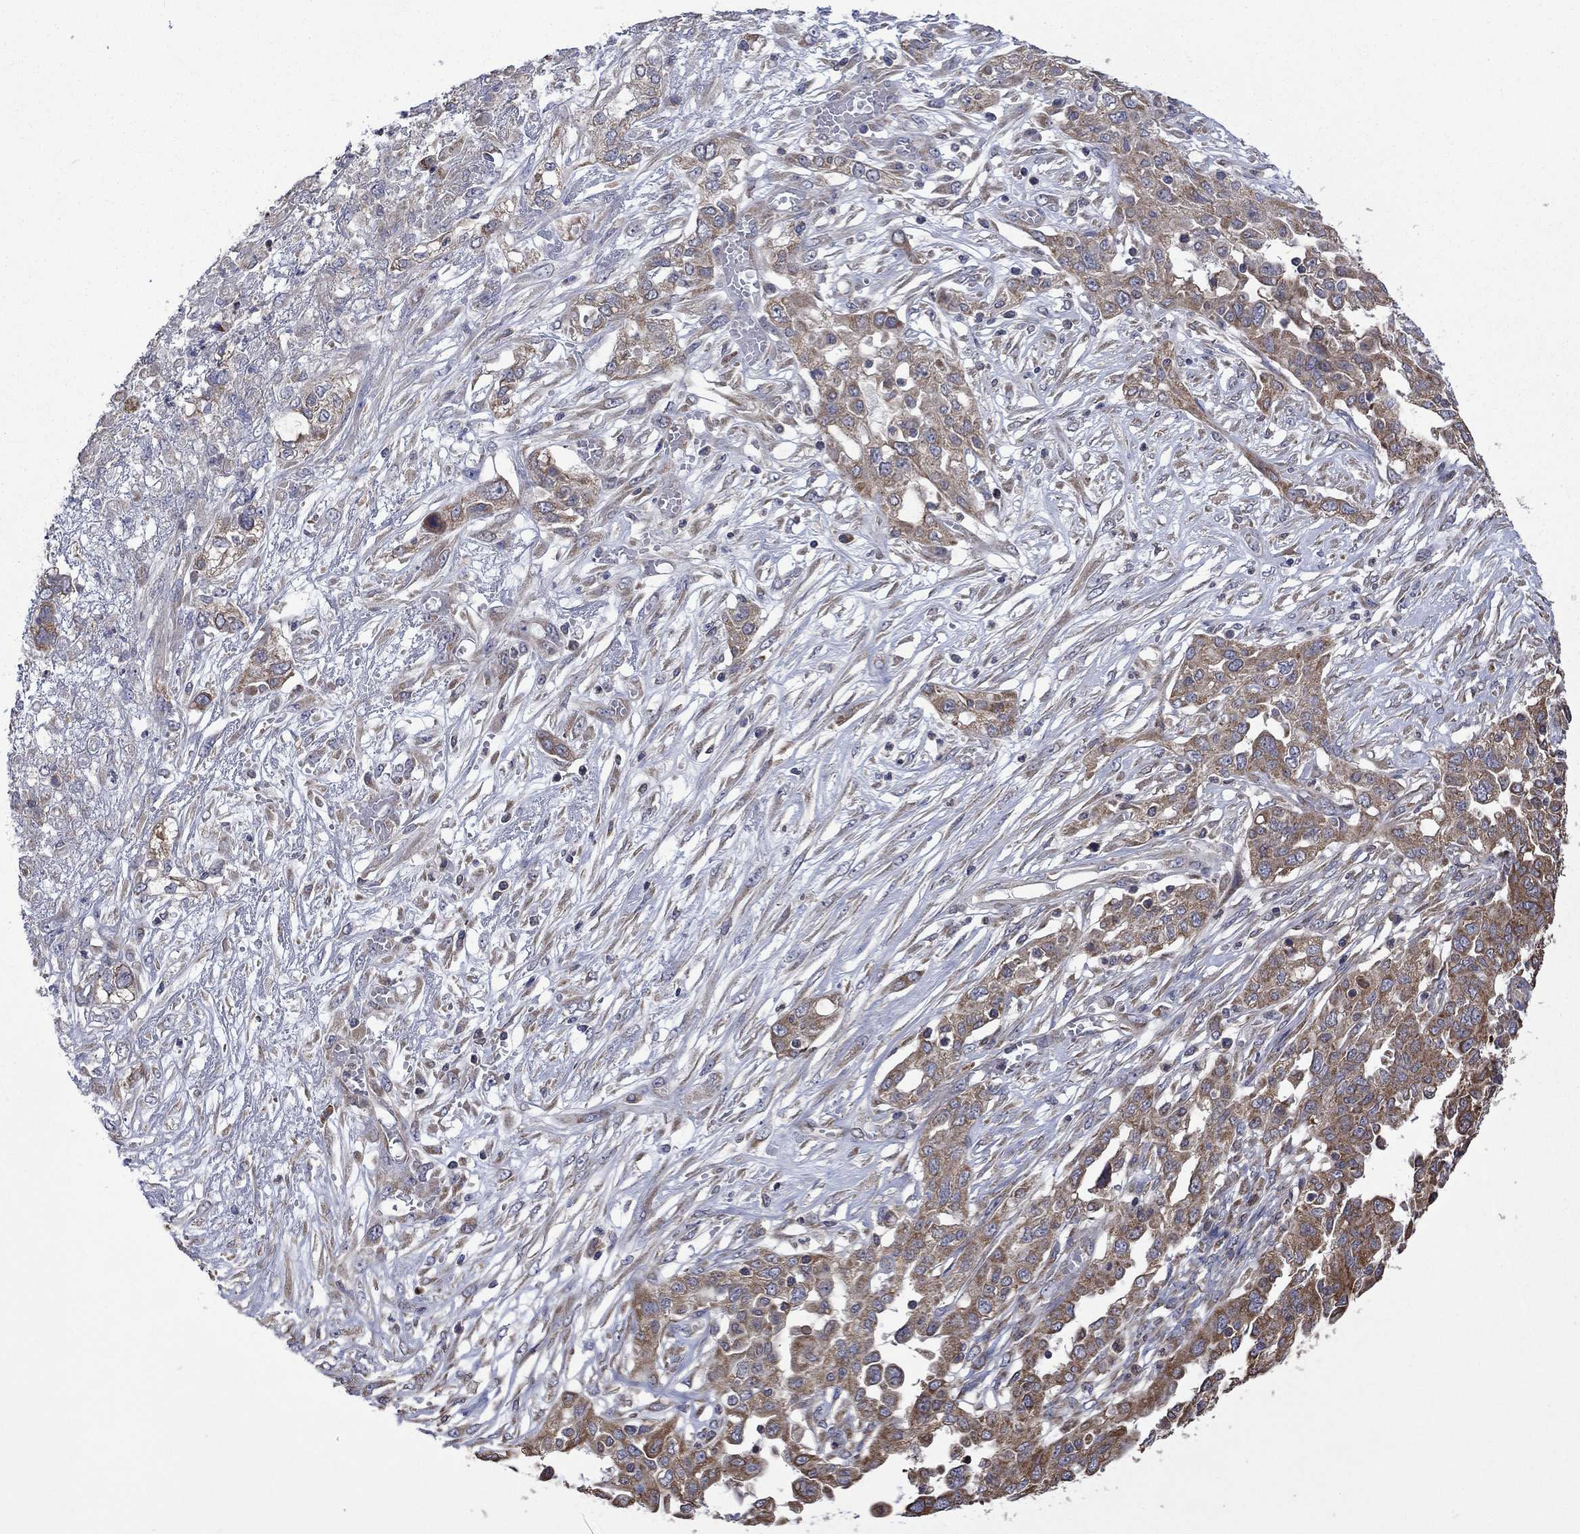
{"staining": {"intensity": "moderate", "quantity": "25%-75%", "location": "cytoplasmic/membranous"}, "tissue": "ovarian cancer", "cell_type": "Tumor cells", "image_type": "cancer", "snomed": [{"axis": "morphology", "description": "Cystadenocarcinoma, serous, NOS"}, {"axis": "topography", "description": "Ovary"}], "caption": "Ovarian cancer stained with a protein marker displays moderate staining in tumor cells.", "gene": "FURIN", "patient": {"sex": "female", "age": 67}}